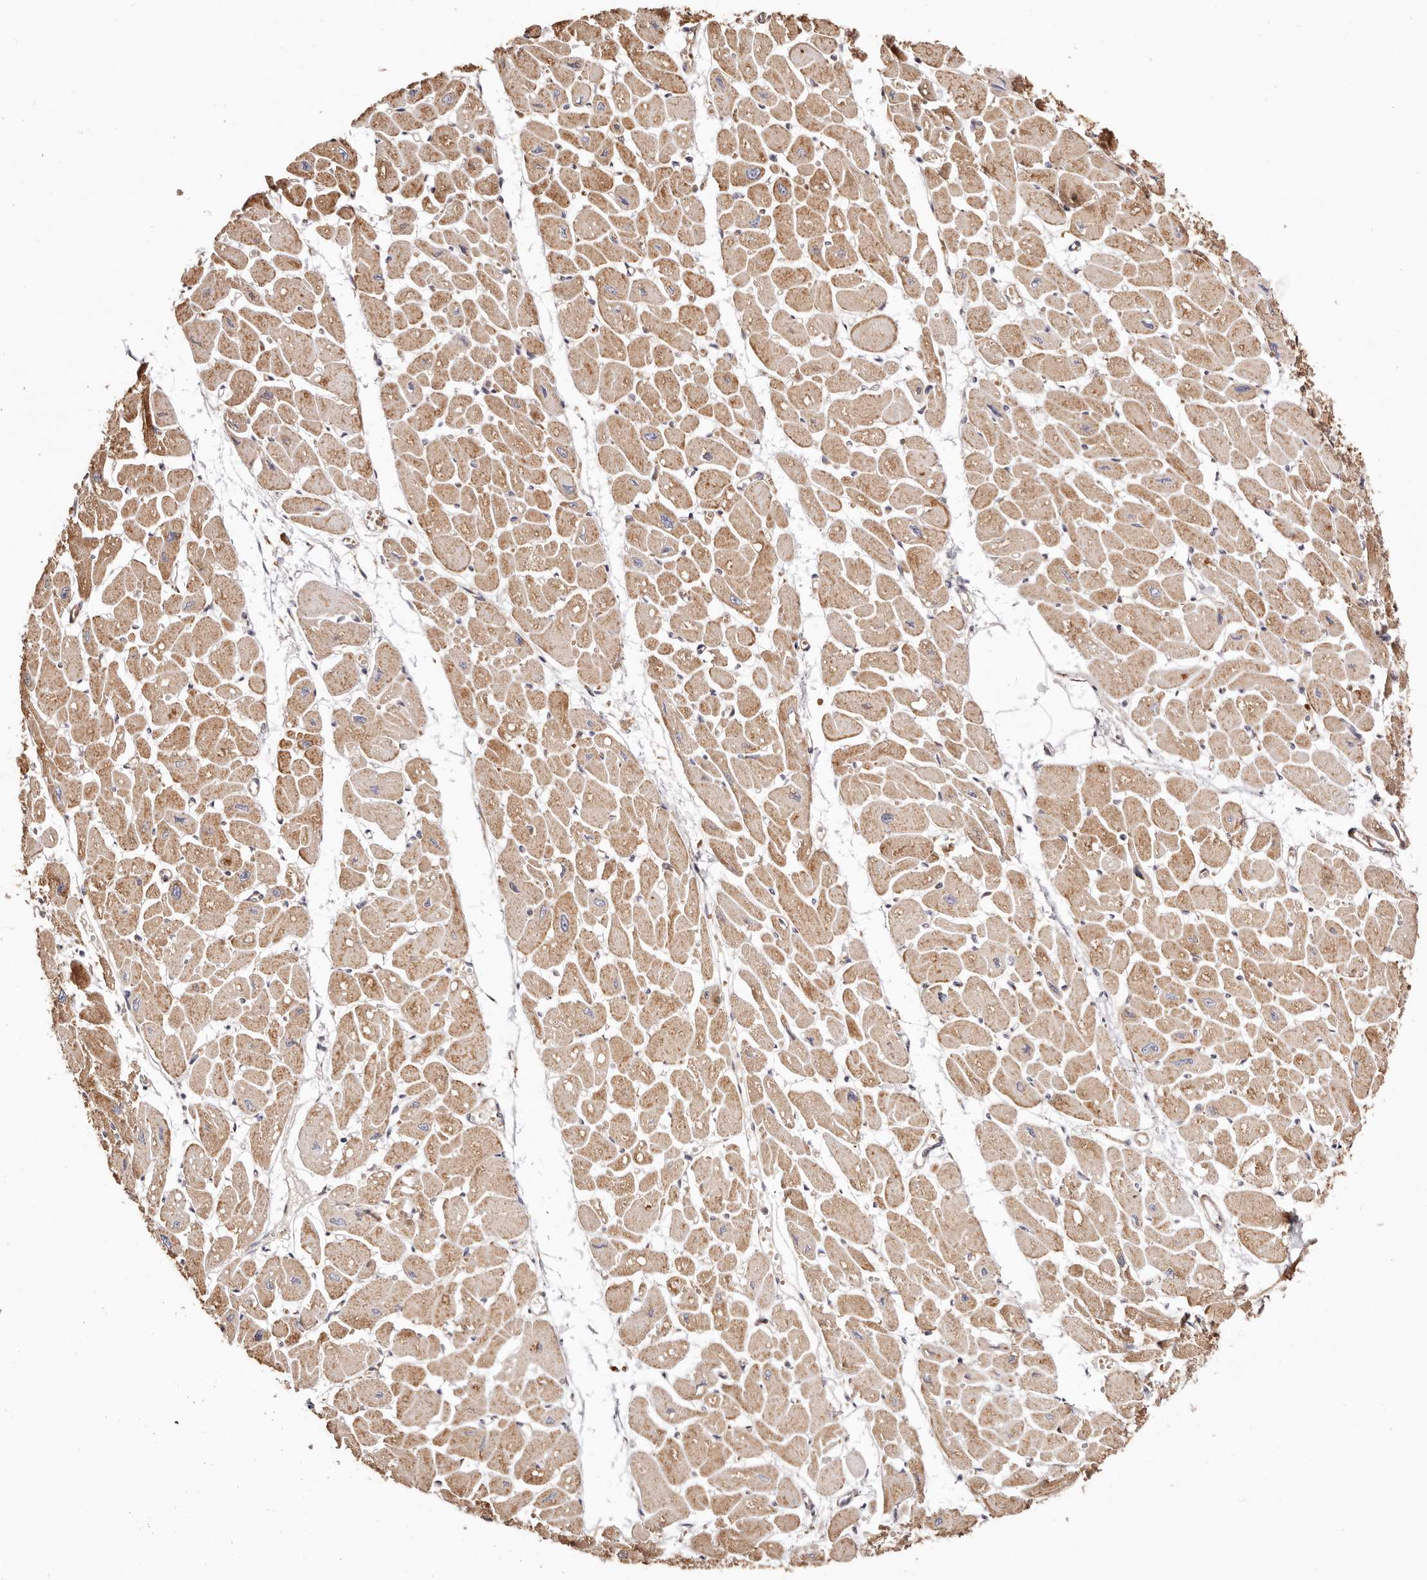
{"staining": {"intensity": "moderate", "quantity": ">75%", "location": "cytoplasmic/membranous"}, "tissue": "heart muscle", "cell_type": "Cardiomyocytes", "image_type": "normal", "snomed": [{"axis": "morphology", "description": "Normal tissue, NOS"}, {"axis": "topography", "description": "Heart"}], "caption": "Moderate cytoplasmic/membranous expression for a protein is present in about >75% of cardiomyocytes of normal heart muscle using immunohistochemistry (IHC).", "gene": "MAPK1", "patient": {"sex": "female", "age": 54}}